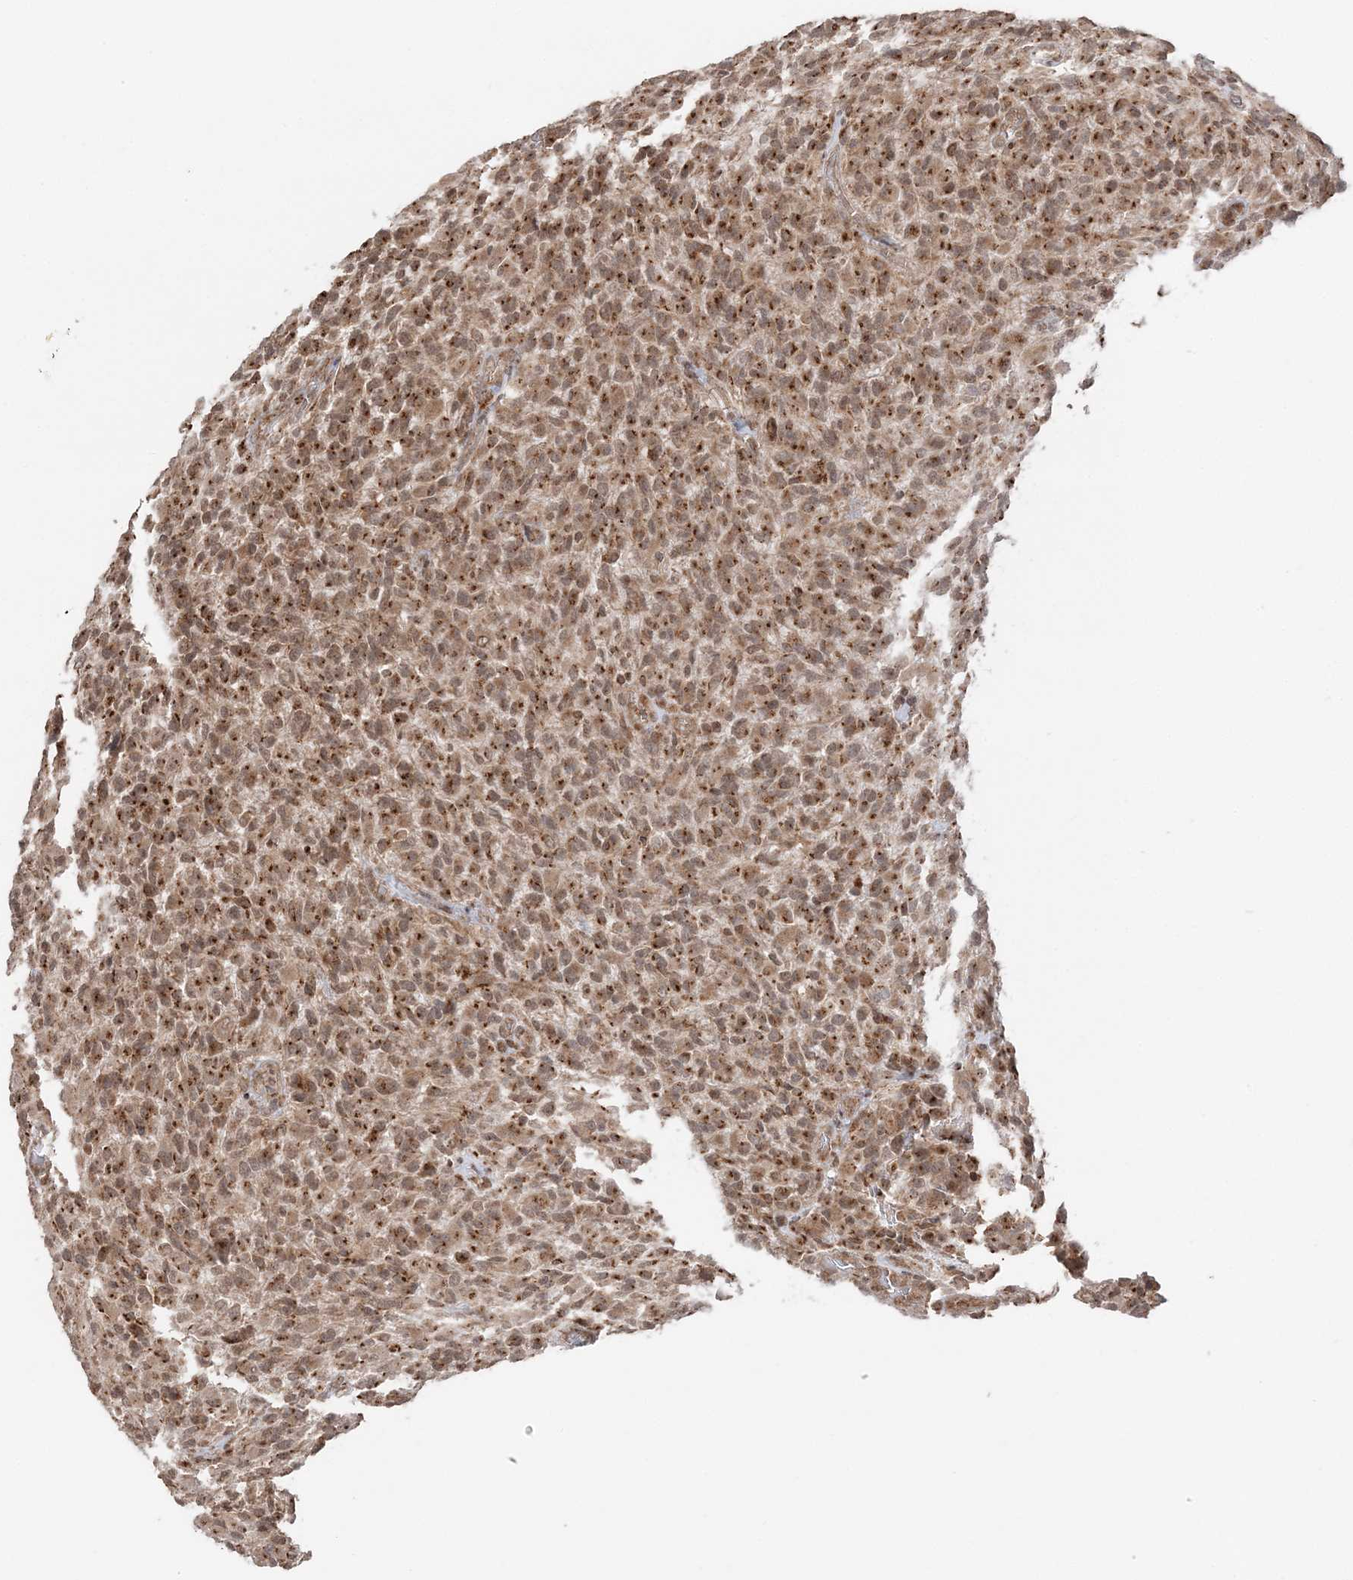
{"staining": {"intensity": "moderate", "quantity": ">75%", "location": "cytoplasmic/membranous"}, "tissue": "glioma", "cell_type": "Tumor cells", "image_type": "cancer", "snomed": [{"axis": "morphology", "description": "Glioma, malignant, High grade"}, {"axis": "topography", "description": "Brain"}], "caption": "High-power microscopy captured an IHC micrograph of malignant glioma (high-grade), revealing moderate cytoplasmic/membranous staining in approximately >75% of tumor cells.", "gene": "TMED10", "patient": {"sex": "male", "age": 71}}